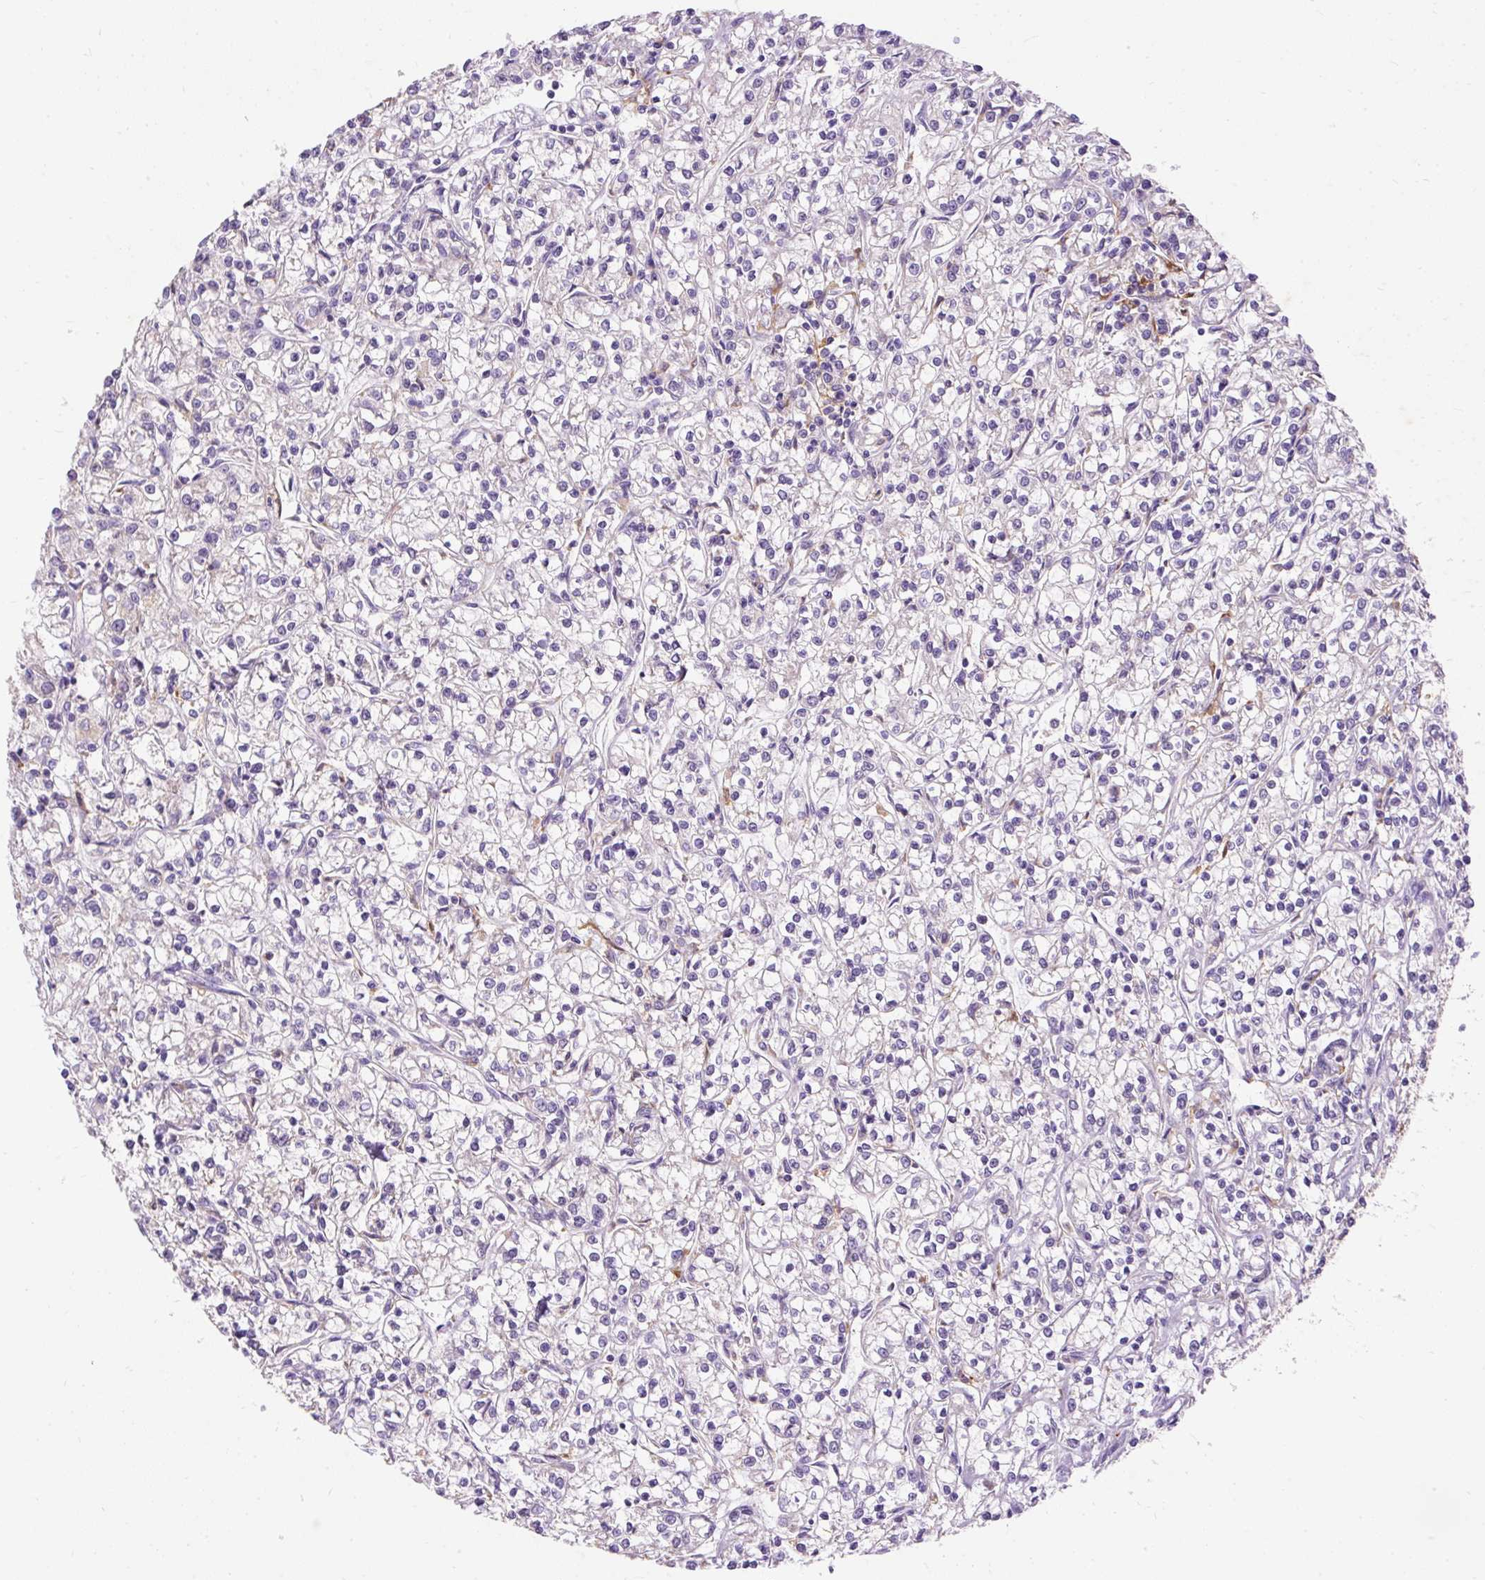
{"staining": {"intensity": "negative", "quantity": "none", "location": "none"}, "tissue": "renal cancer", "cell_type": "Tumor cells", "image_type": "cancer", "snomed": [{"axis": "morphology", "description": "Adenocarcinoma, NOS"}, {"axis": "topography", "description": "Kidney"}], "caption": "High magnification brightfield microscopy of adenocarcinoma (renal) stained with DAB (brown) and counterstained with hematoxylin (blue): tumor cells show no significant expression.", "gene": "OR4K15", "patient": {"sex": "female", "age": 59}}